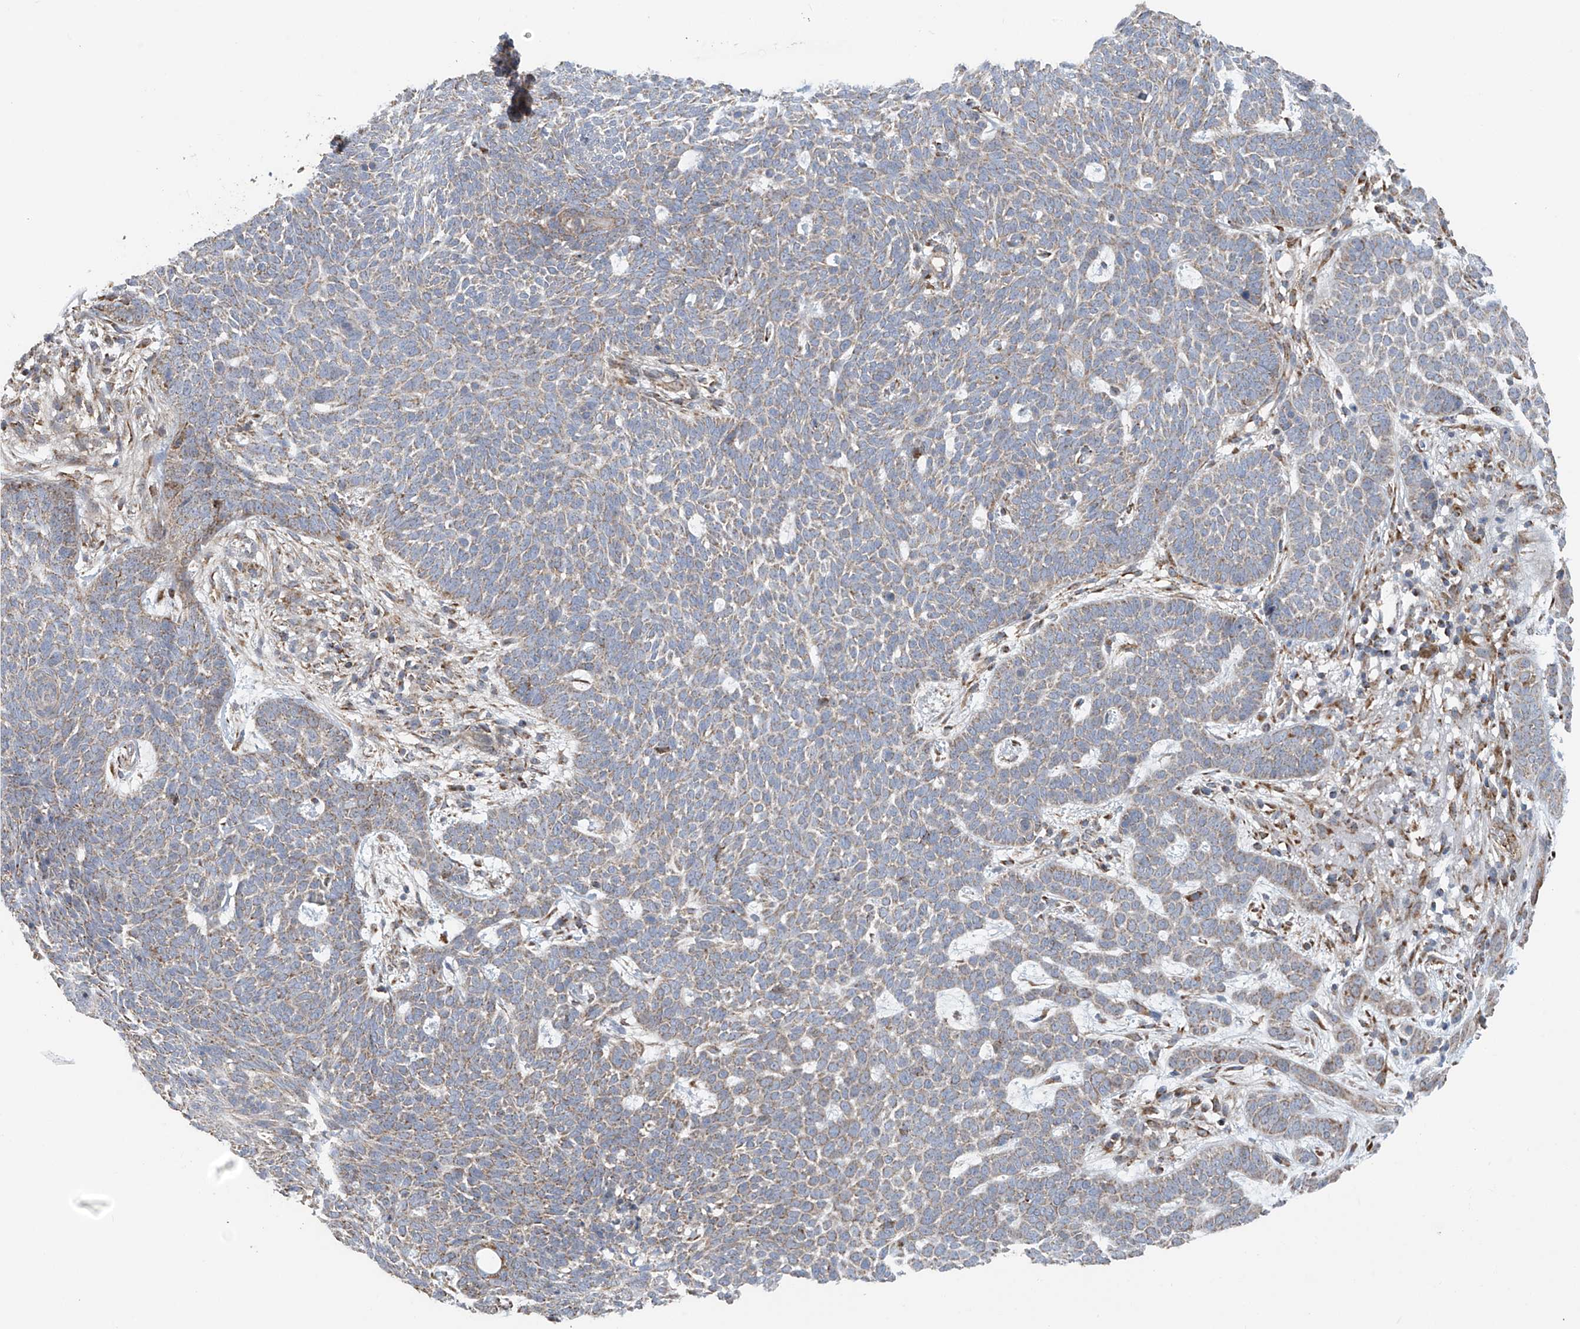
{"staining": {"intensity": "weak", "quantity": ">75%", "location": "cytoplasmic/membranous"}, "tissue": "skin cancer", "cell_type": "Tumor cells", "image_type": "cancer", "snomed": [{"axis": "morphology", "description": "Normal tissue, NOS"}, {"axis": "morphology", "description": "Basal cell carcinoma"}, {"axis": "topography", "description": "Skin"}], "caption": "A brown stain highlights weak cytoplasmic/membranous expression of a protein in basal cell carcinoma (skin) tumor cells.", "gene": "COMMD1", "patient": {"sex": "male", "age": 64}}